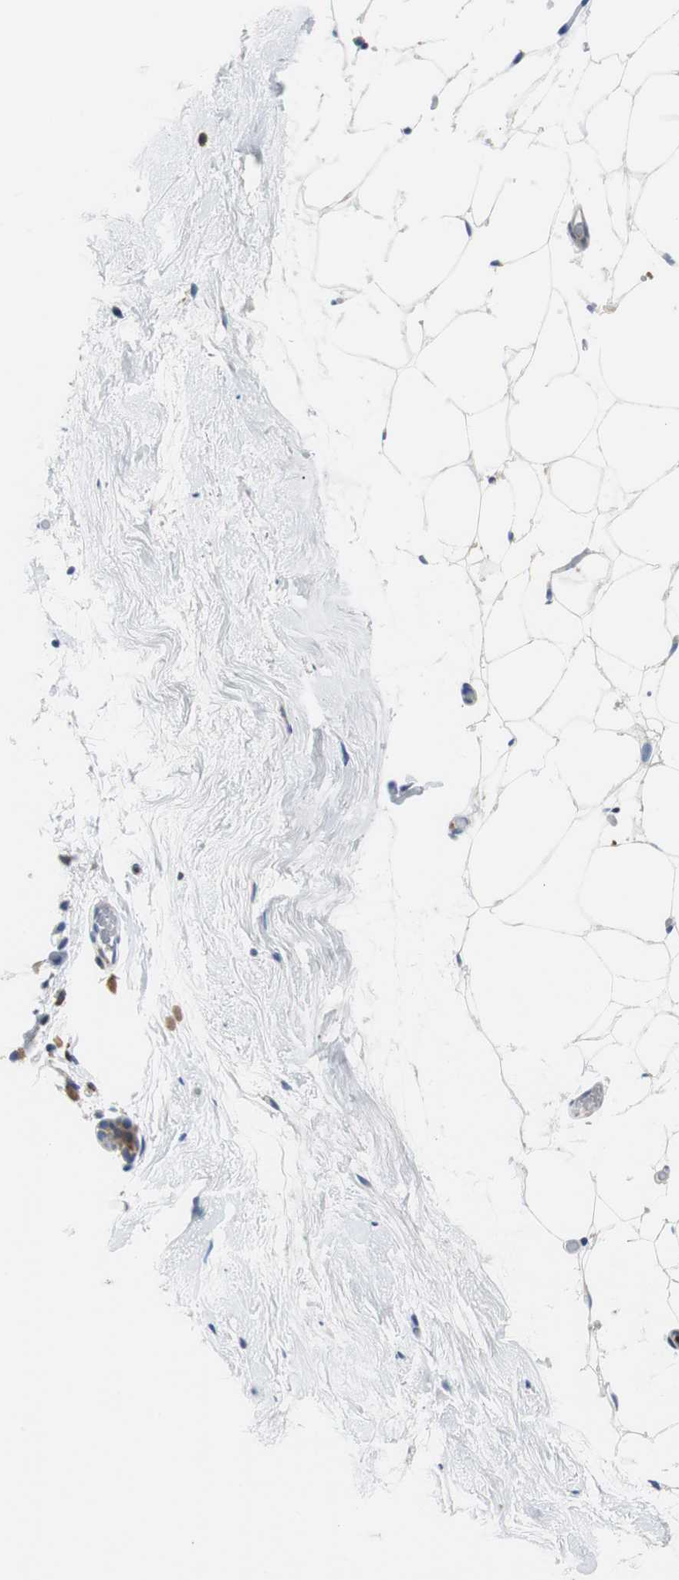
{"staining": {"intensity": "negative", "quantity": "none", "location": "none"}, "tissue": "breast", "cell_type": "Adipocytes", "image_type": "normal", "snomed": [{"axis": "morphology", "description": "Normal tissue, NOS"}, {"axis": "topography", "description": "Breast"}], "caption": "Immunohistochemistry (IHC) of normal human breast displays no staining in adipocytes.", "gene": "VAMP8", "patient": {"sex": "female", "age": 75}}